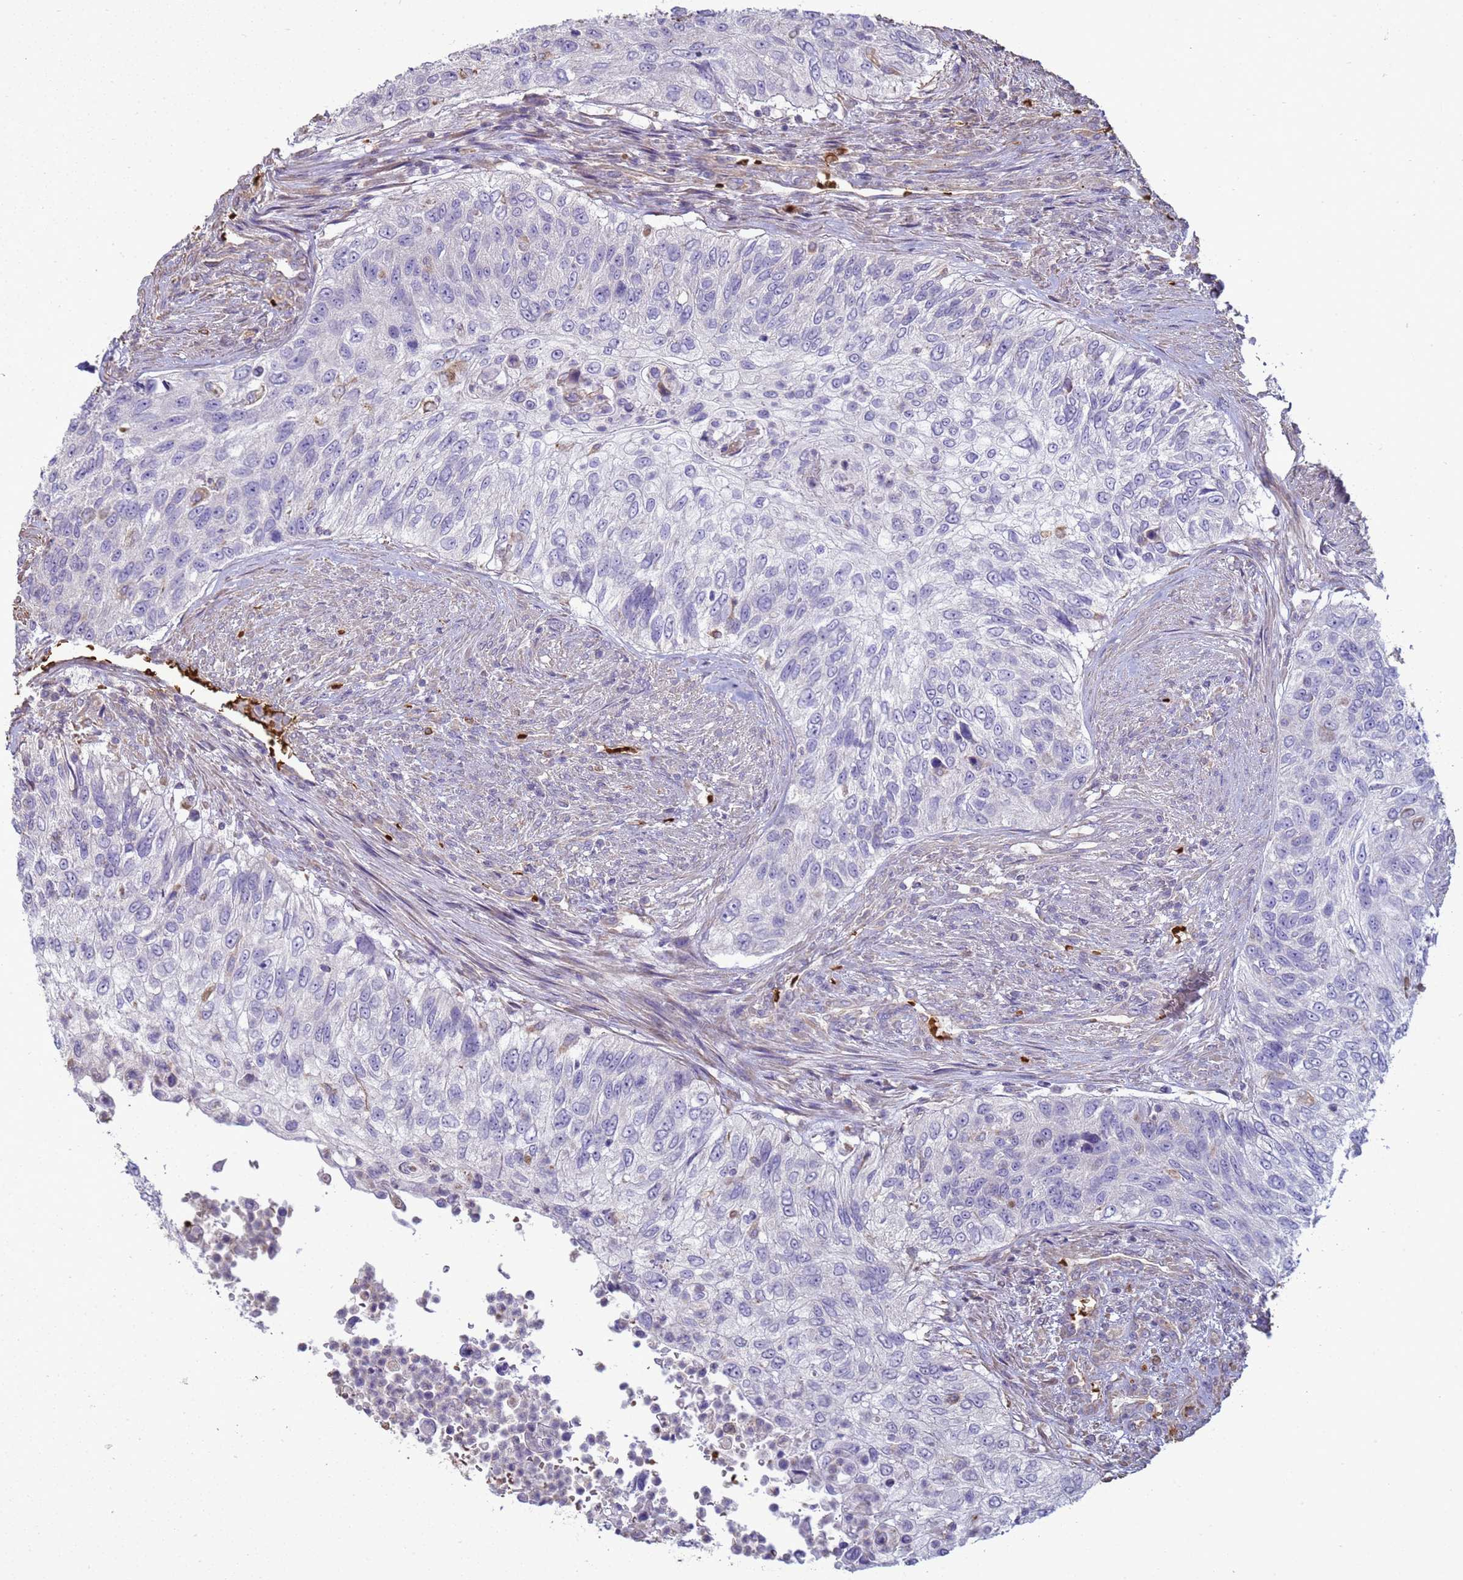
{"staining": {"intensity": "negative", "quantity": "none", "location": "none"}, "tissue": "urothelial cancer", "cell_type": "Tumor cells", "image_type": "cancer", "snomed": [{"axis": "morphology", "description": "Urothelial carcinoma, High grade"}, {"axis": "topography", "description": "Urinary bladder"}], "caption": "Immunohistochemistry of human urothelial cancer reveals no staining in tumor cells.", "gene": "SGIP1", "patient": {"sex": "female", "age": 60}}